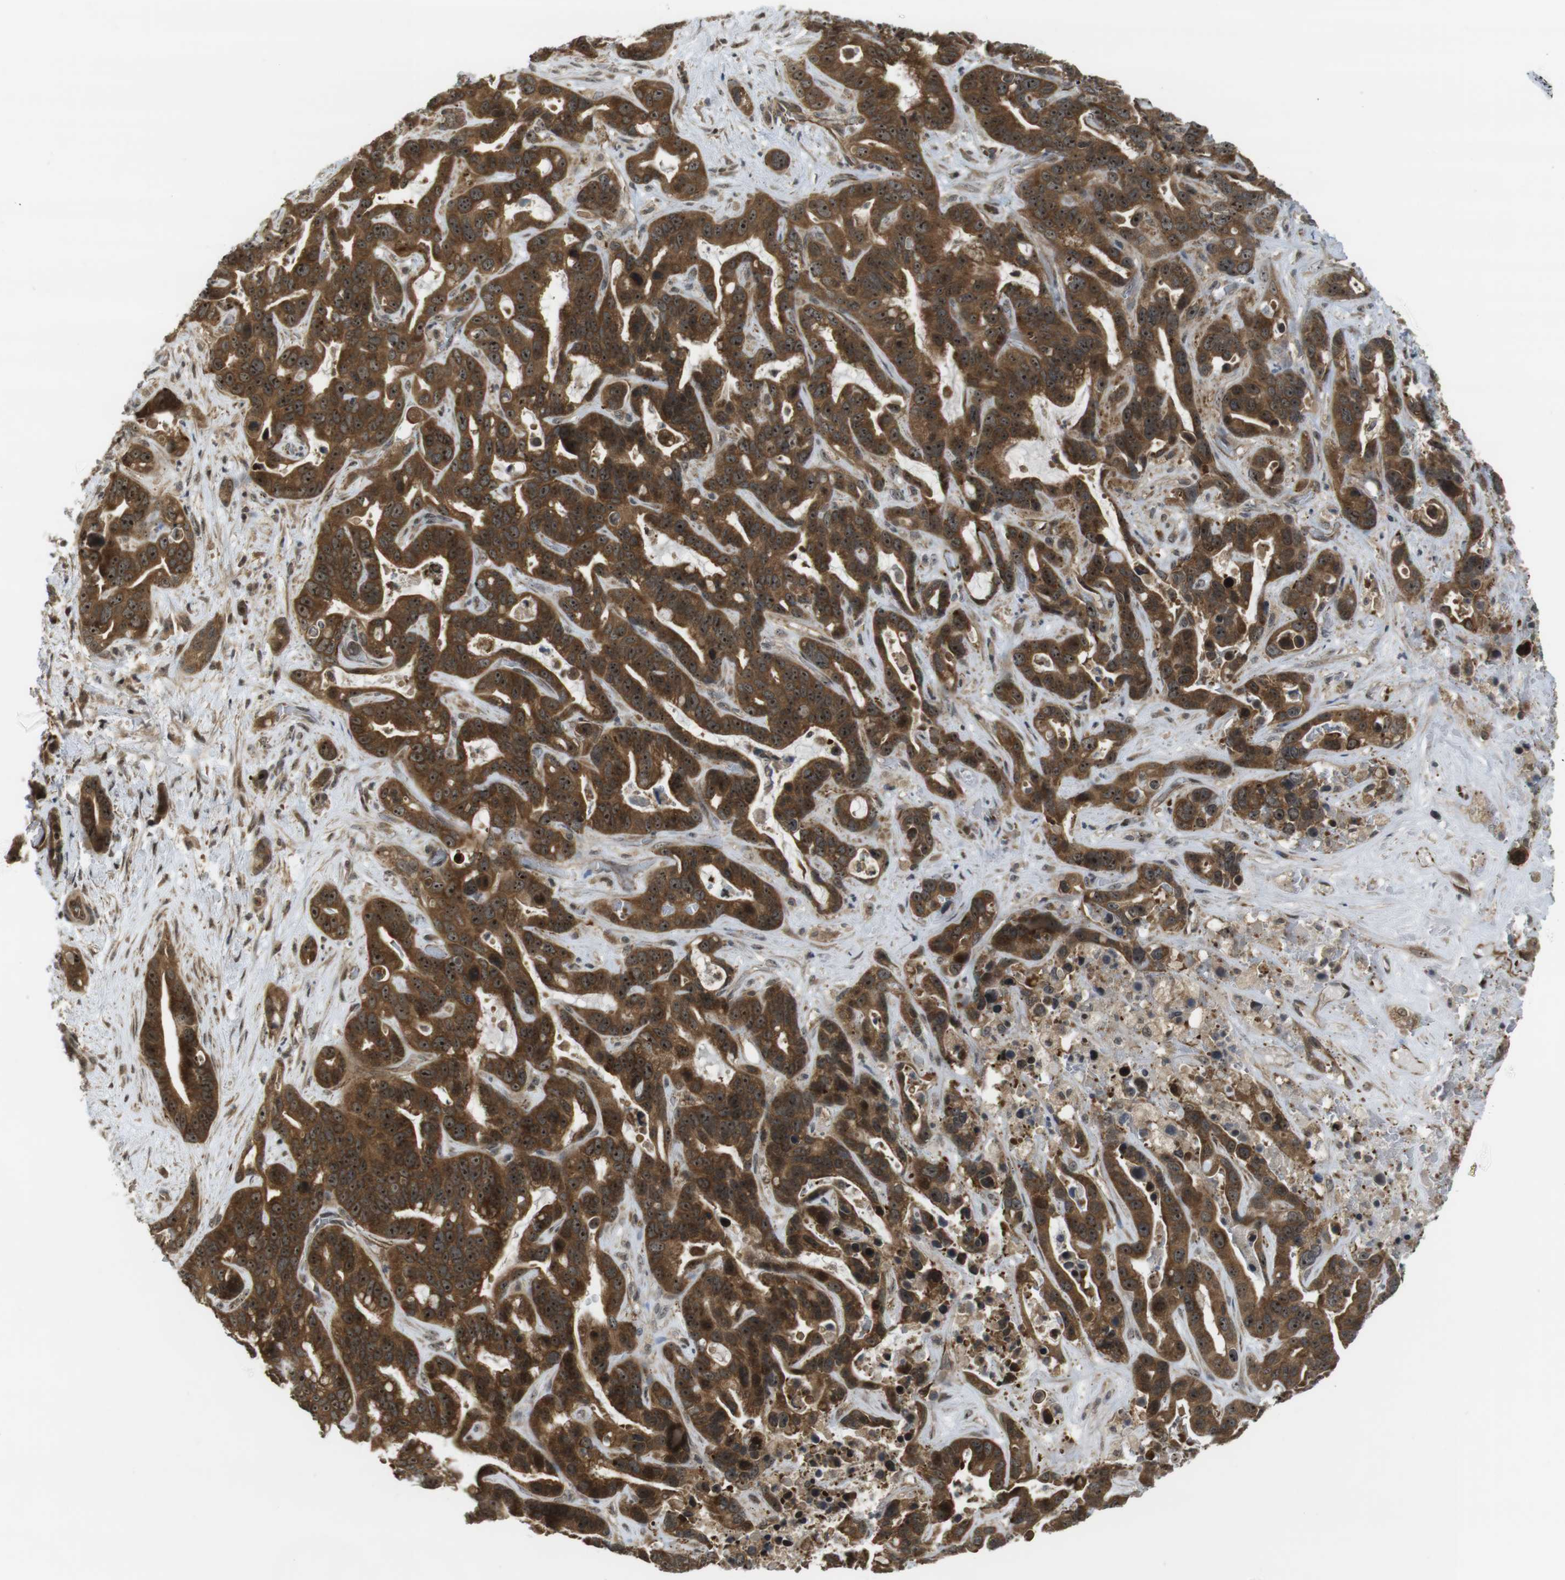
{"staining": {"intensity": "strong", "quantity": ">75%", "location": "cytoplasmic/membranous,nuclear"}, "tissue": "liver cancer", "cell_type": "Tumor cells", "image_type": "cancer", "snomed": [{"axis": "morphology", "description": "Cholangiocarcinoma"}, {"axis": "topography", "description": "Liver"}], "caption": "DAB (3,3'-diaminobenzidine) immunohistochemical staining of human liver cholangiocarcinoma demonstrates strong cytoplasmic/membranous and nuclear protein staining in about >75% of tumor cells.", "gene": "CC2D1A", "patient": {"sex": "female", "age": 65}}